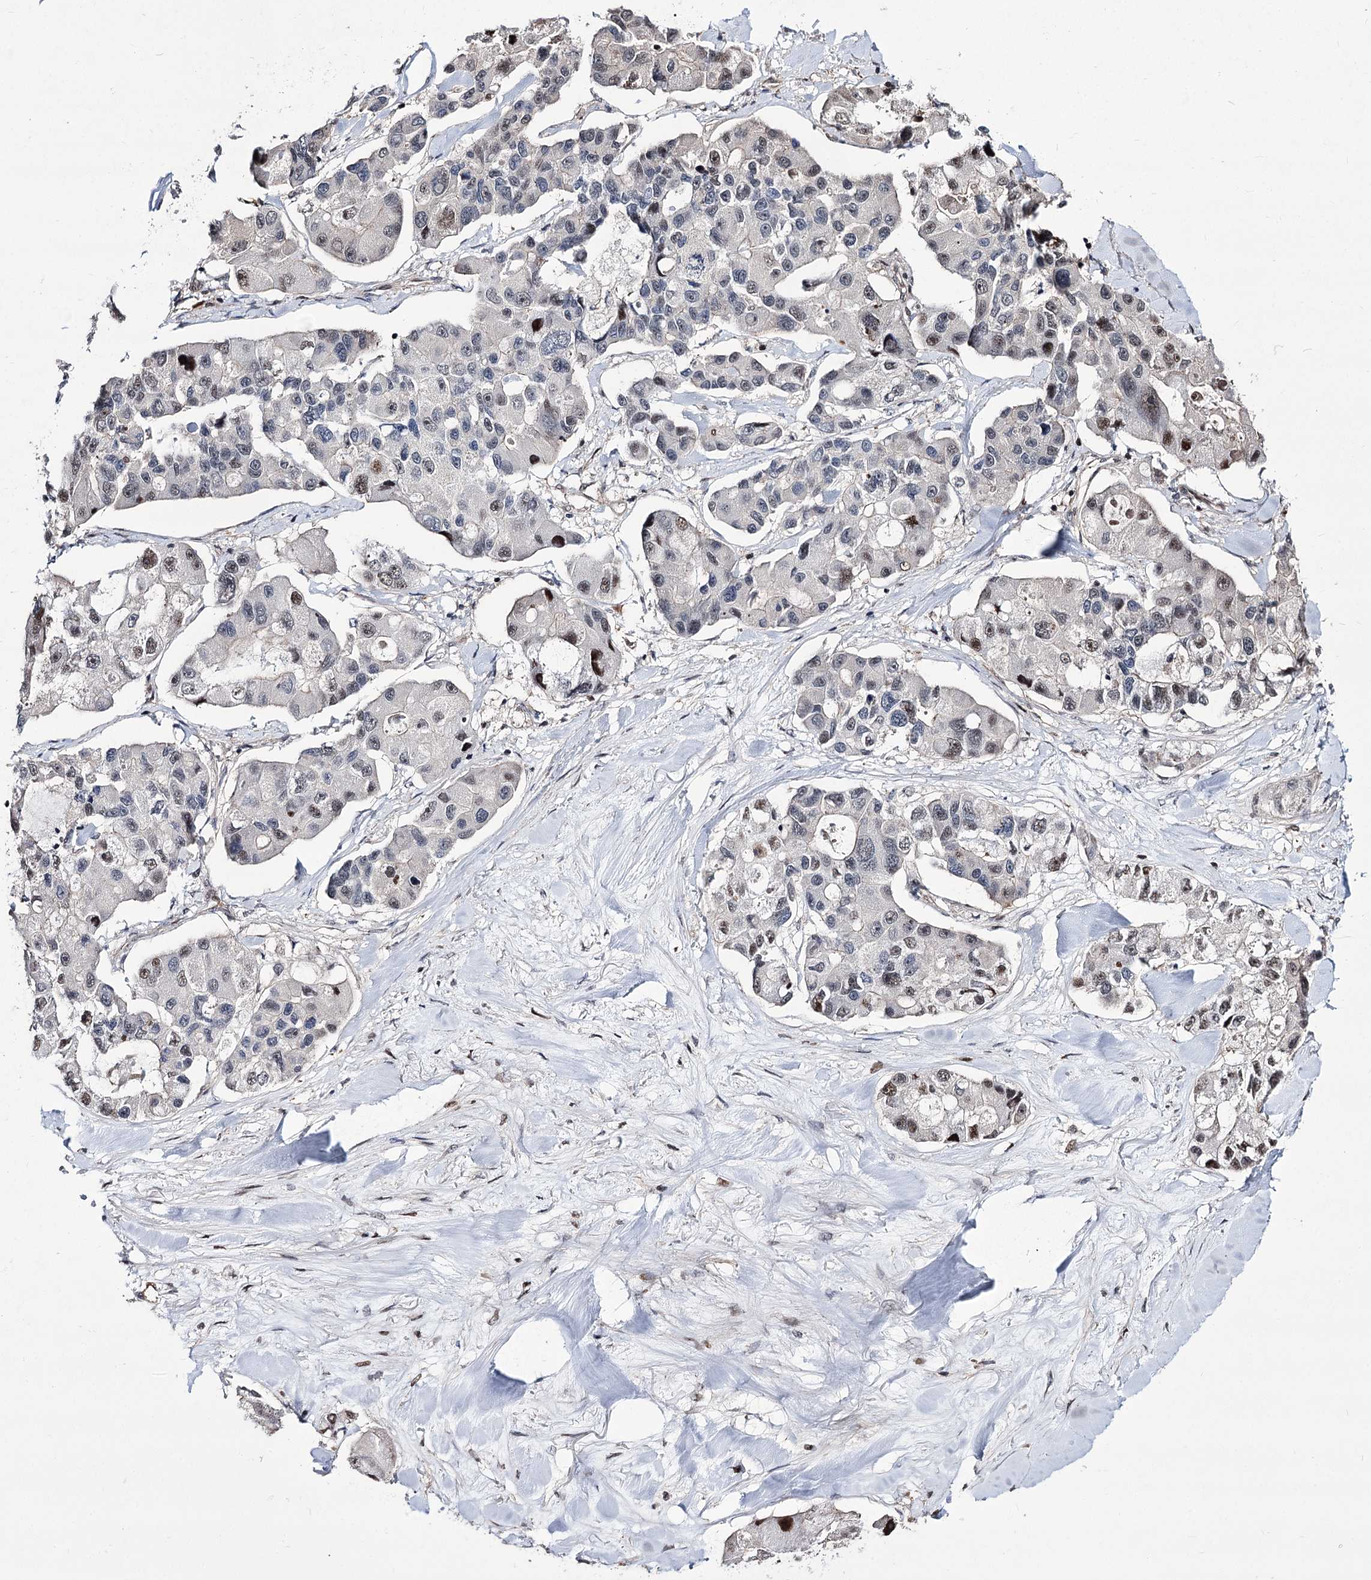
{"staining": {"intensity": "weak", "quantity": "<25%", "location": "nuclear"}, "tissue": "lung cancer", "cell_type": "Tumor cells", "image_type": "cancer", "snomed": [{"axis": "morphology", "description": "Adenocarcinoma, NOS"}, {"axis": "topography", "description": "Lung"}], "caption": "DAB immunohistochemical staining of adenocarcinoma (lung) displays no significant staining in tumor cells. (Stains: DAB immunohistochemistry with hematoxylin counter stain, Microscopy: brightfield microscopy at high magnification).", "gene": "CHMP7", "patient": {"sex": "female", "age": 54}}